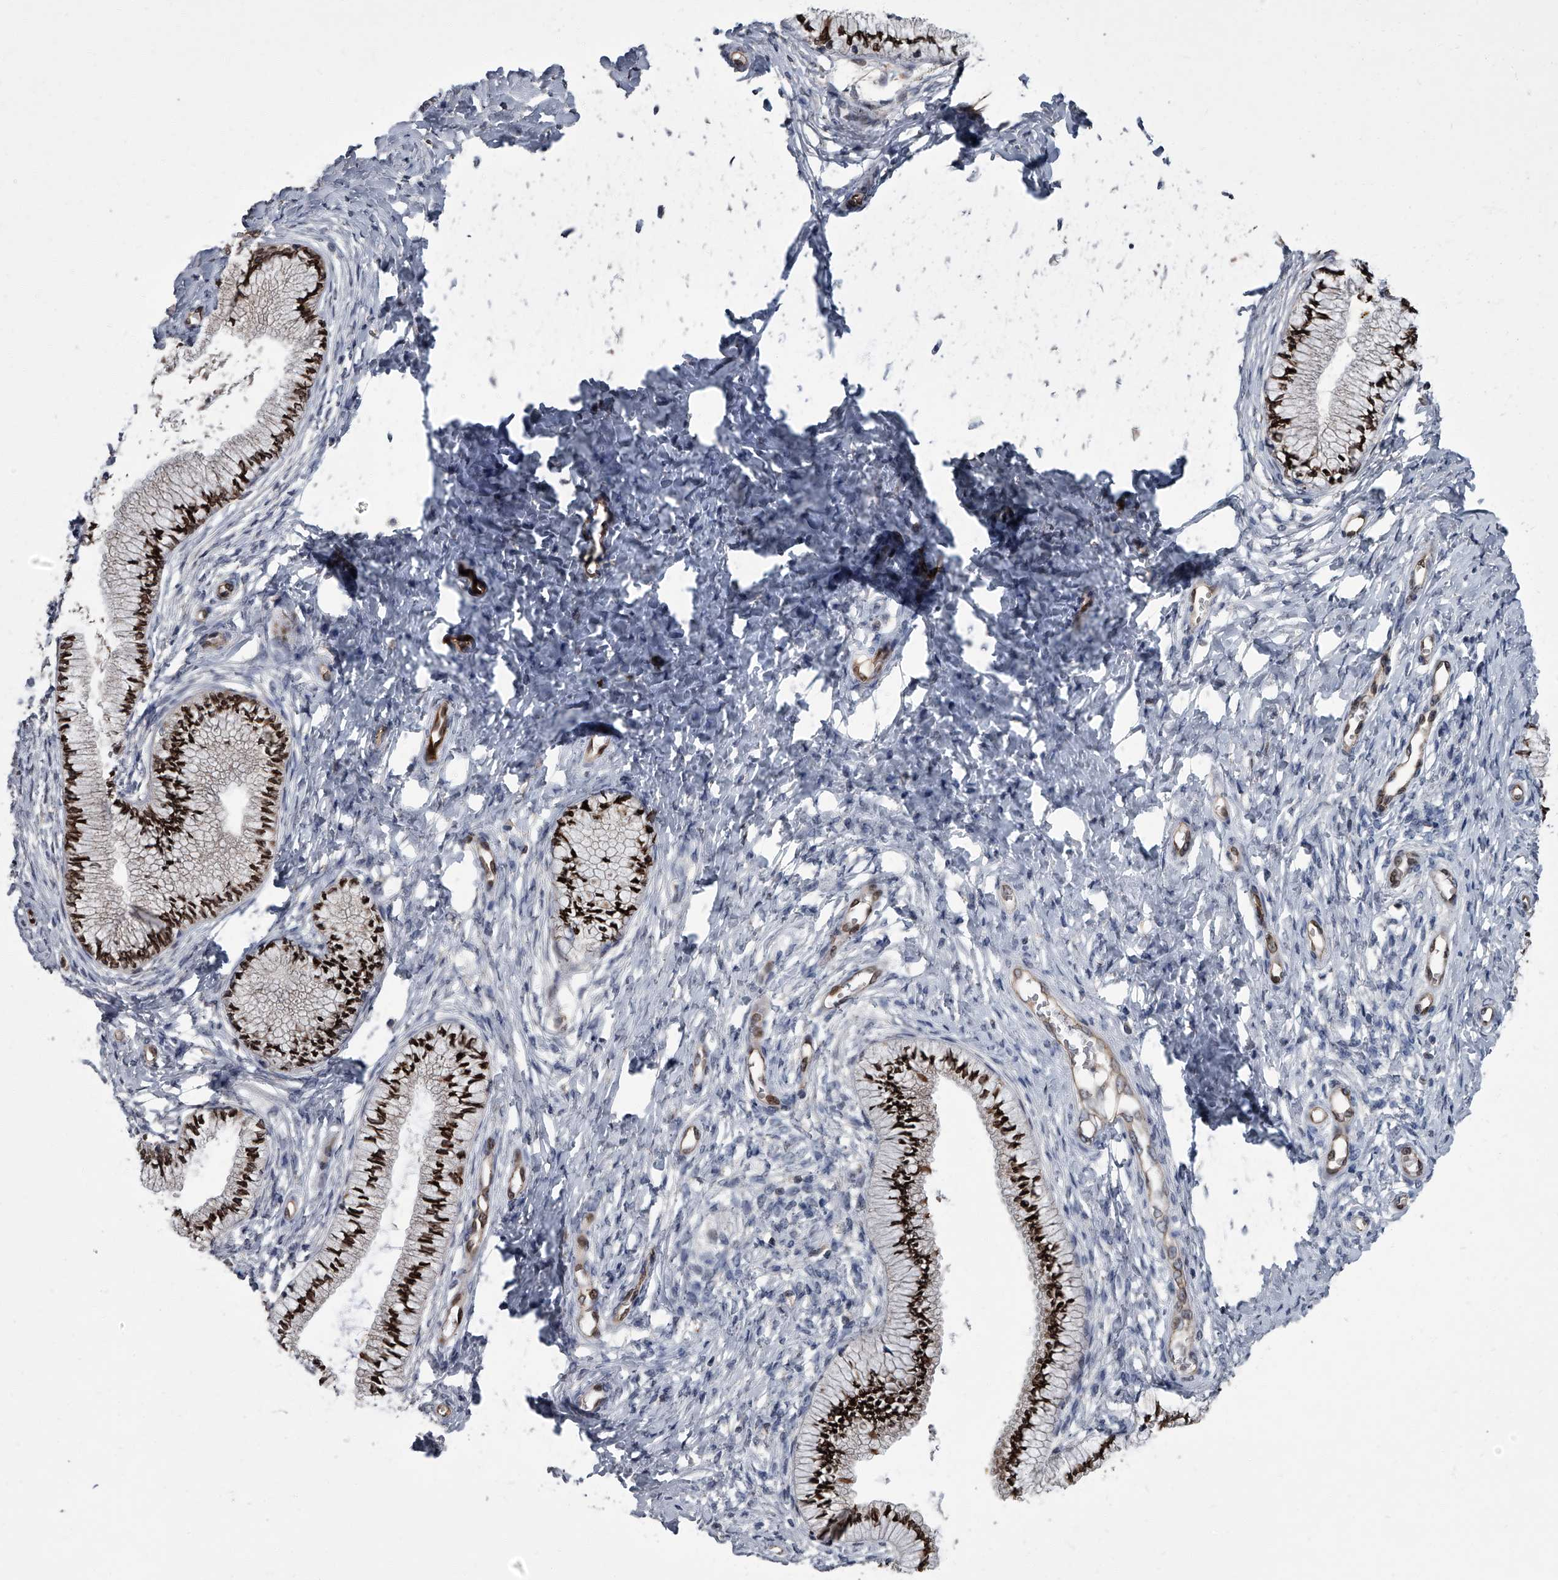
{"staining": {"intensity": "strong", "quantity": ">75%", "location": "cytoplasmic/membranous,nuclear"}, "tissue": "cervix", "cell_type": "Glandular cells", "image_type": "normal", "snomed": [{"axis": "morphology", "description": "Normal tissue, NOS"}, {"axis": "topography", "description": "Cervix"}], "caption": "The photomicrograph displays a brown stain indicating the presence of a protein in the cytoplasmic/membranous,nuclear of glandular cells in cervix. (DAB (3,3'-diaminobenzidine) IHC, brown staining for protein, blue staining for nuclei).", "gene": "LRRC8C", "patient": {"sex": "female", "age": 36}}